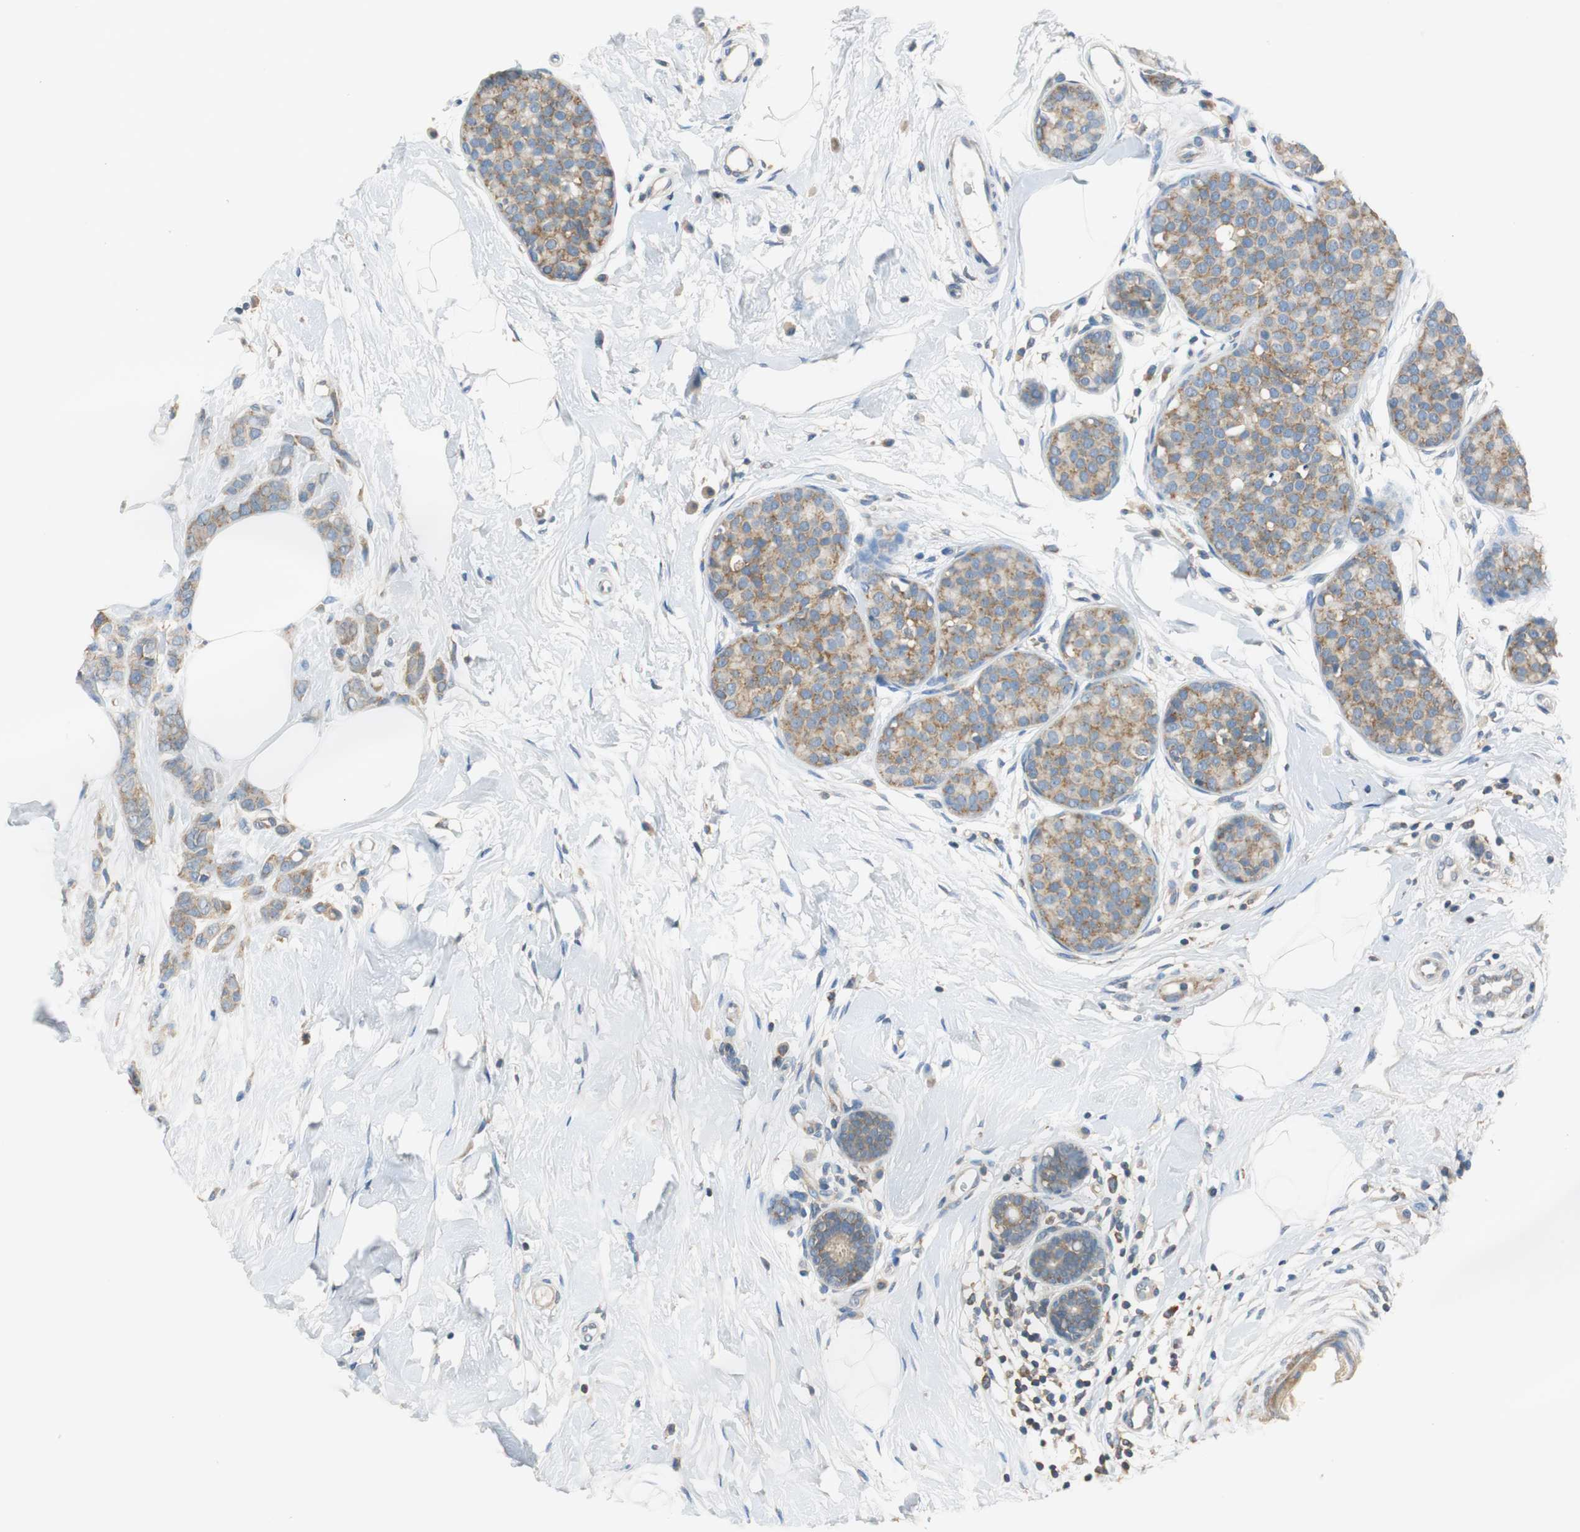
{"staining": {"intensity": "moderate", "quantity": ">75%", "location": "cytoplasmic/membranous"}, "tissue": "breast cancer", "cell_type": "Tumor cells", "image_type": "cancer", "snomed": [{"axis": "morphology", "description": "Lobular carcinoma, in situ"}, {"axis": "morphology", "description": "Lobular carcinoma"}, {"axis": "topography", "description": "Breast"}], "caption": "Protein expression analysis of lobular carcinoma in situ (breast) shows moderate cytoplasmic/membranous expression in approximately >75% of tumor cells.", "gene": "CNOT3", "patient": {"sex": "female", "age": 41}}